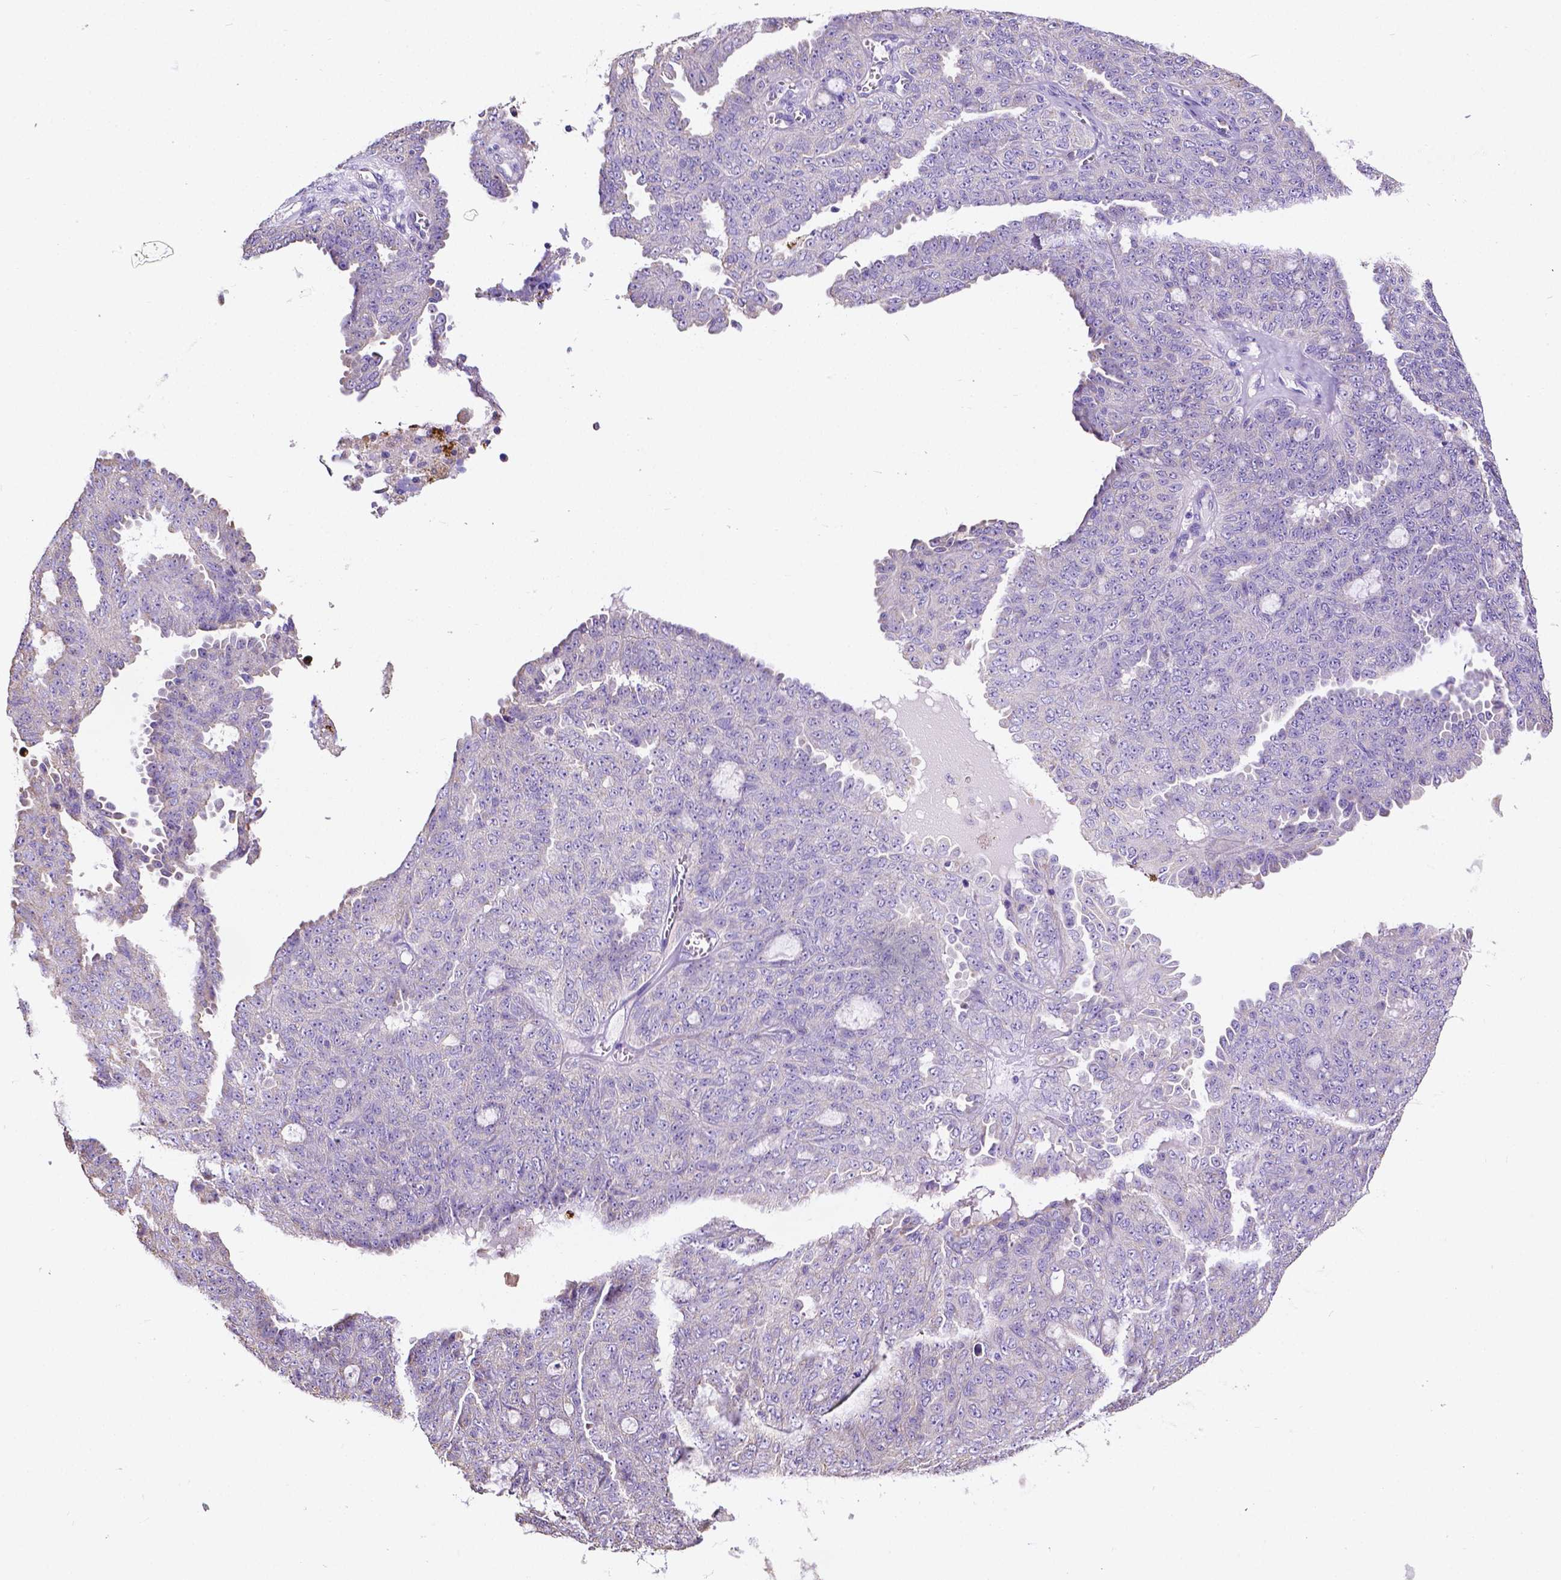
{"staining": {"intensity": "negative", "quantity": "none", "location": "none"}, "tissue": "ovarian cancer", "cell_type": "Tumor cells", "image_type": "cancer", "snomed": [{"axis": "morphology", "description": "Cystadenocarcinoma, serous, NOS"}, {"axis": "topography", "description": "Ovary"}], "caption": "The micrograph exhibits no significant staining in tumor cells of ovarian cancer (serous cystadenocarcinoma).", "gene": "MMP9", "patient": {"sex": "female", "age": 71}}